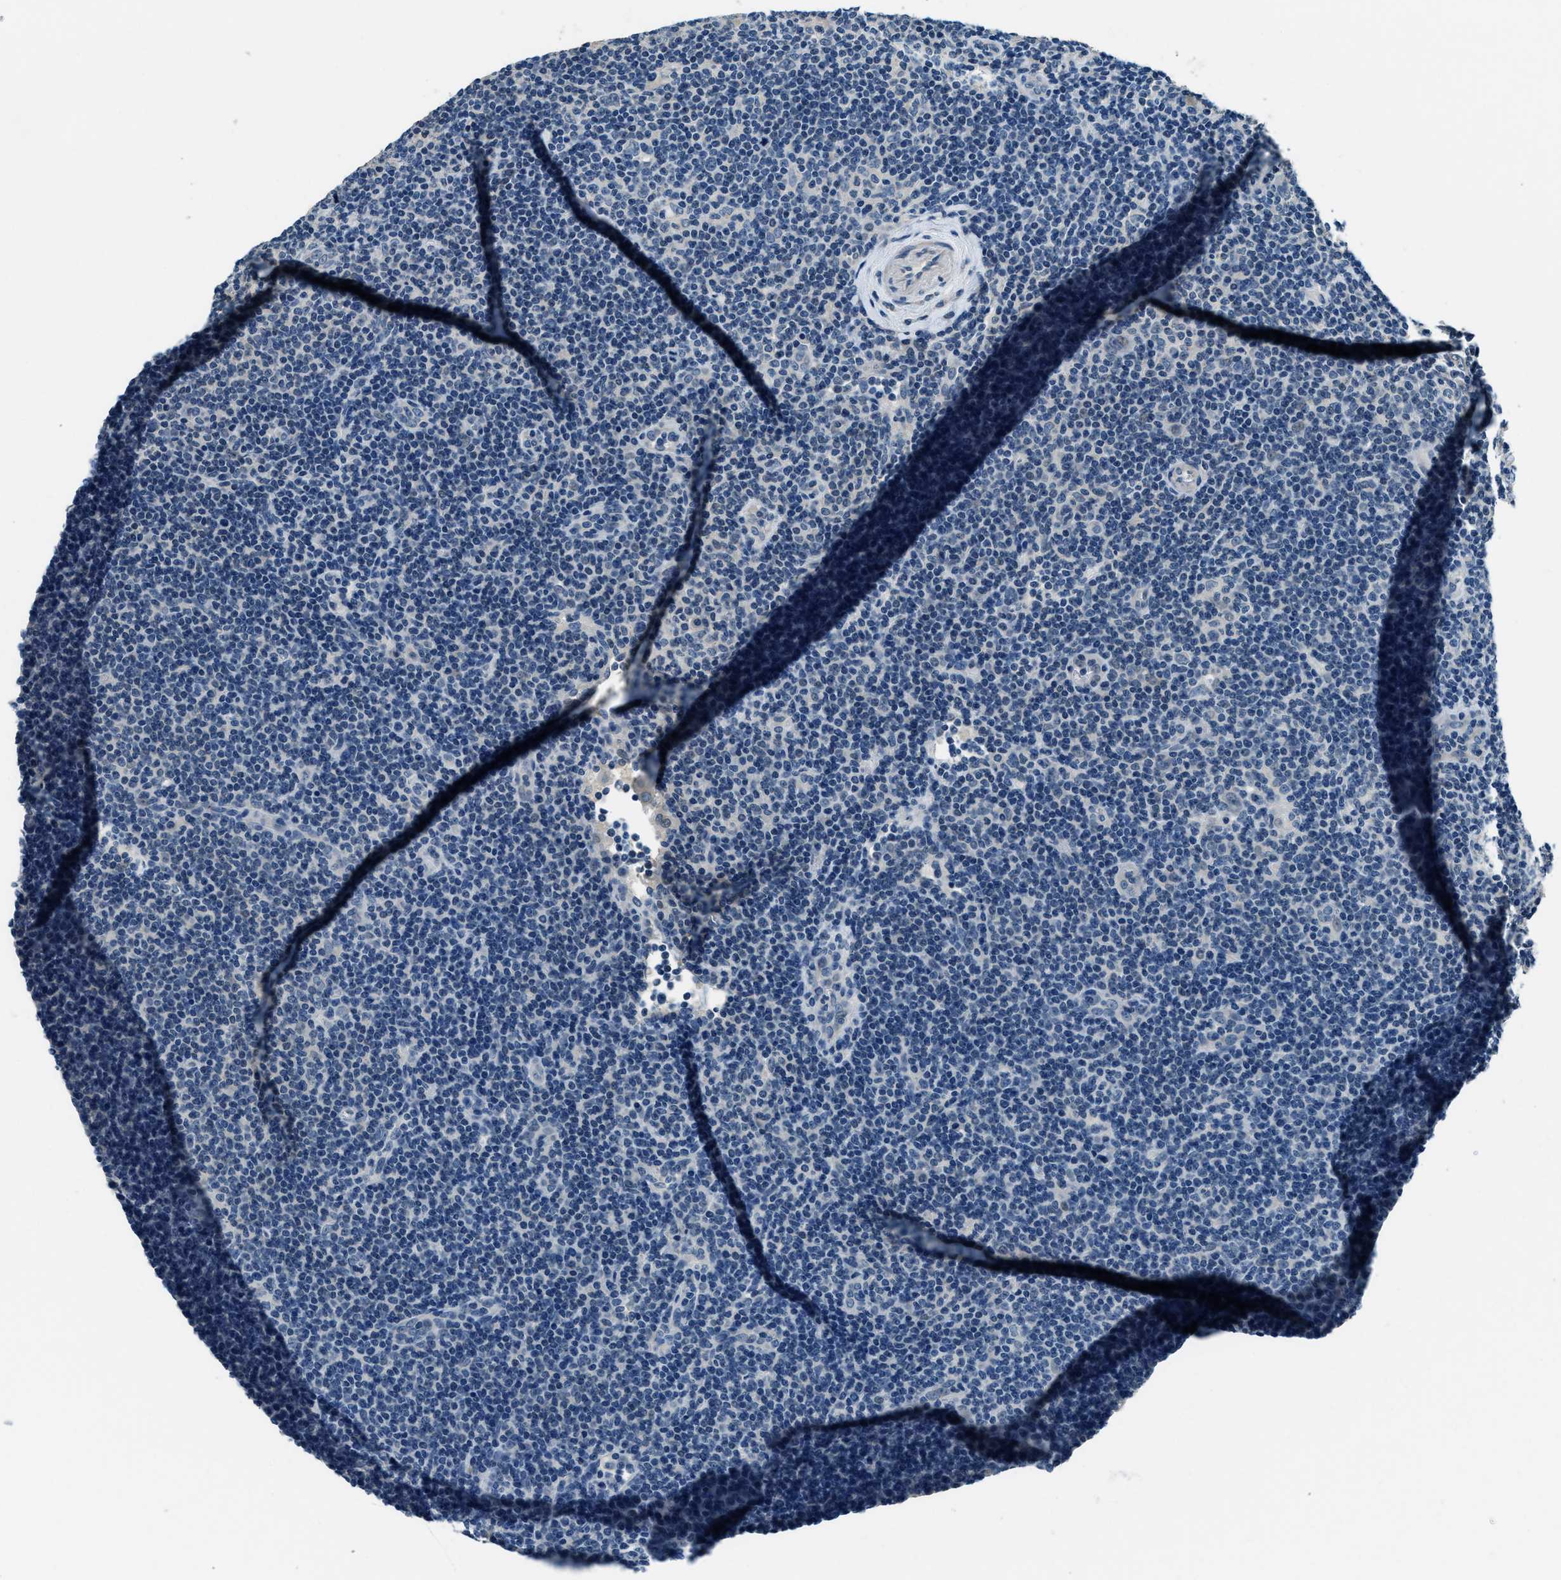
{"staining": {"intensity": "negative", "quantity": "none", "location": "none"}, "tissue": "lymphoma", "cell_type": "Tumor cells", "image_type": "cancer", "snomed": [{"axis": "morphology", "description": "Hodgkin's disease, NOS"}, {"axis": "topography", "description": "Lymph node"}], "caption": "An immunohistochemistry image of Hodgkin's disease is shown. There is no staining in tumor cells of Hodgkin's disease. (Brightfield microscopy of DAB IHC at high magnification).", "gene": "NME8", "patient": {"sex": "female", "age": 57}}